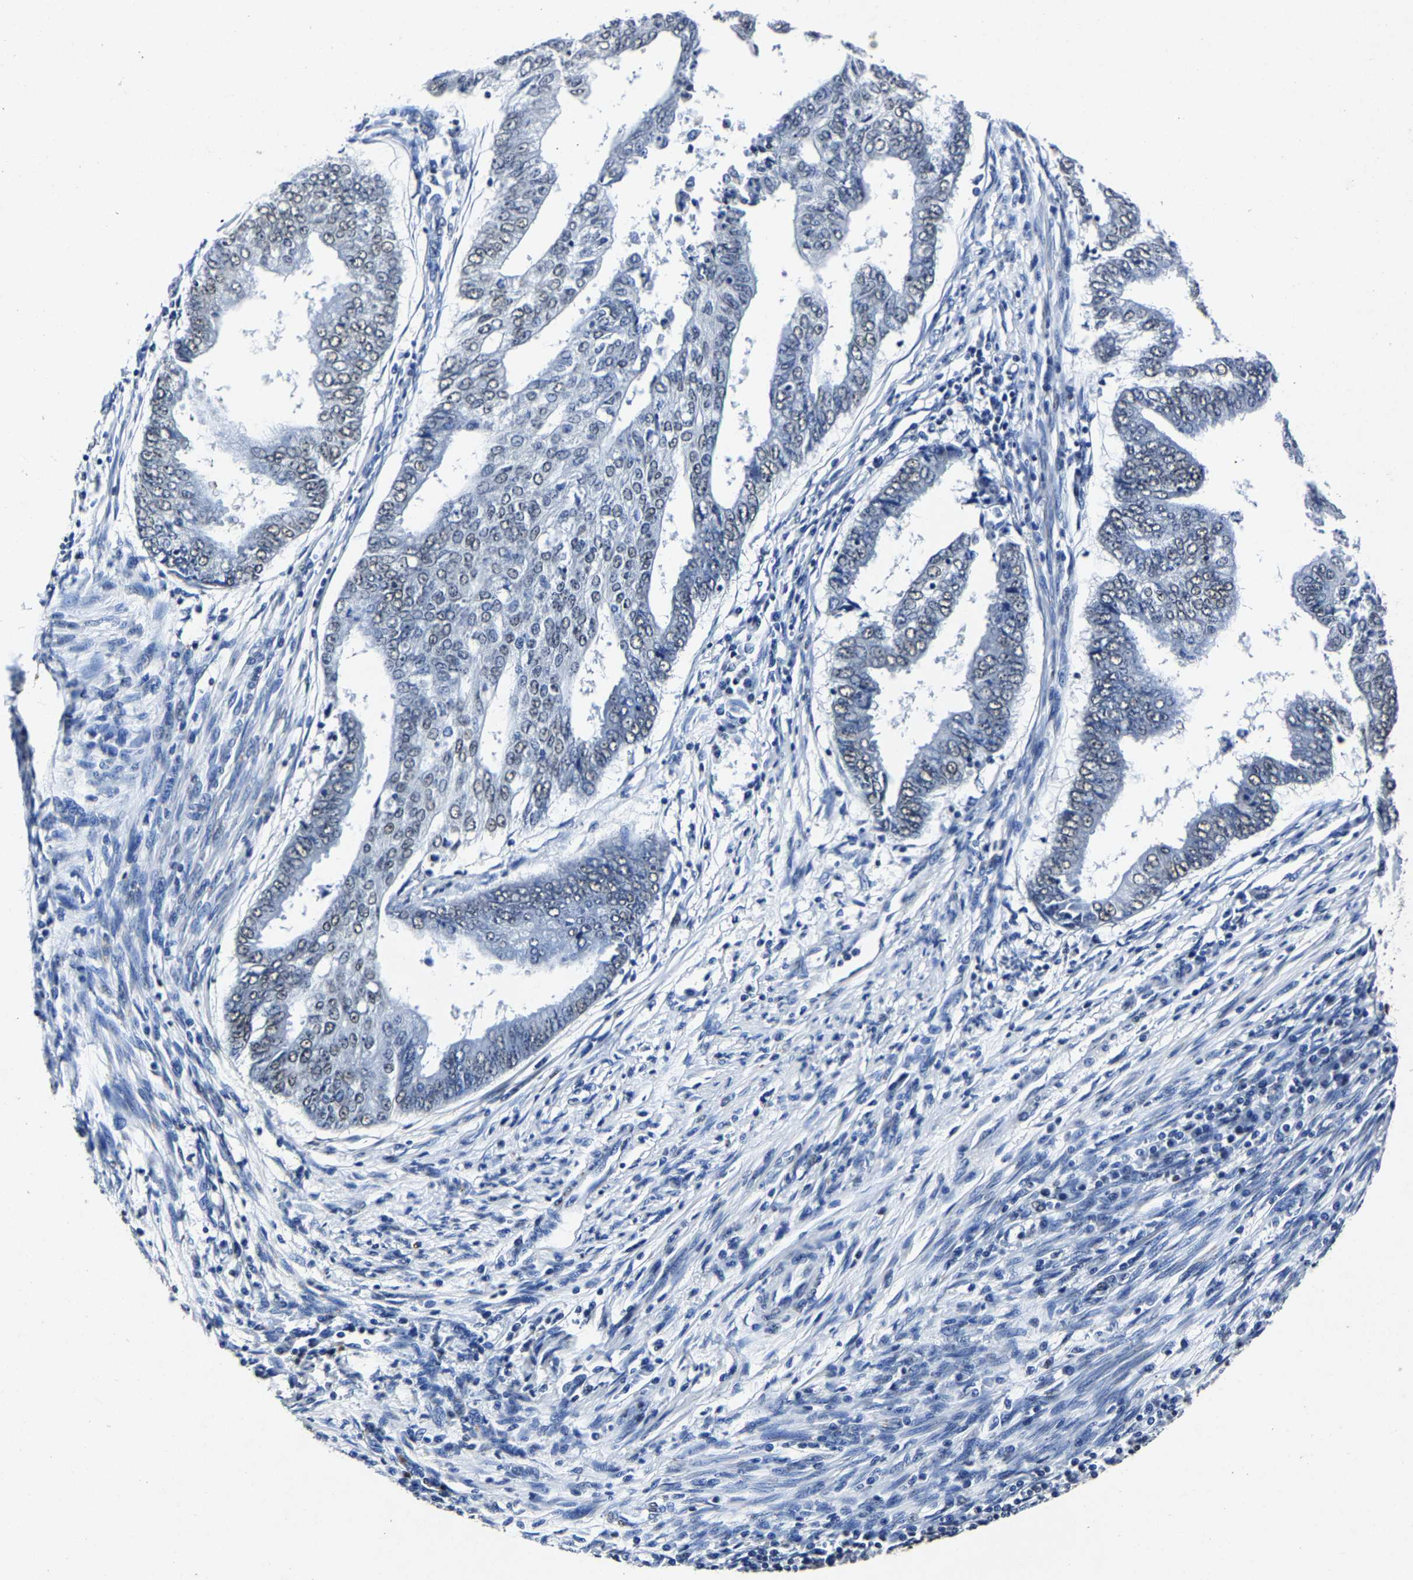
{"staining": {"intensity": "weak", "quantity": "25%-75%", "location": "nuclear"}, "tissue": "endometrial cancer", "cell_type": "Tumor cells", "image_type": "cancer", "snomed": [{"axis": "morphology", "description": "Polyp, NOS"}, {"axis": "morphology", "description": "Adenocarcinoma, NOS"}, {"axis": "morphology", "description": "Adenoma, NOS"}, {"axis": "topography", "description": "Endometrium"}], "caption": "About 25%-75% of tumor cells in polyp (endometrial) display weak nuclear protein expression as visualized by brown immunohistochemical staining.", "gene": "RBM45", "patient": {"sex": "female", "age": 79}}